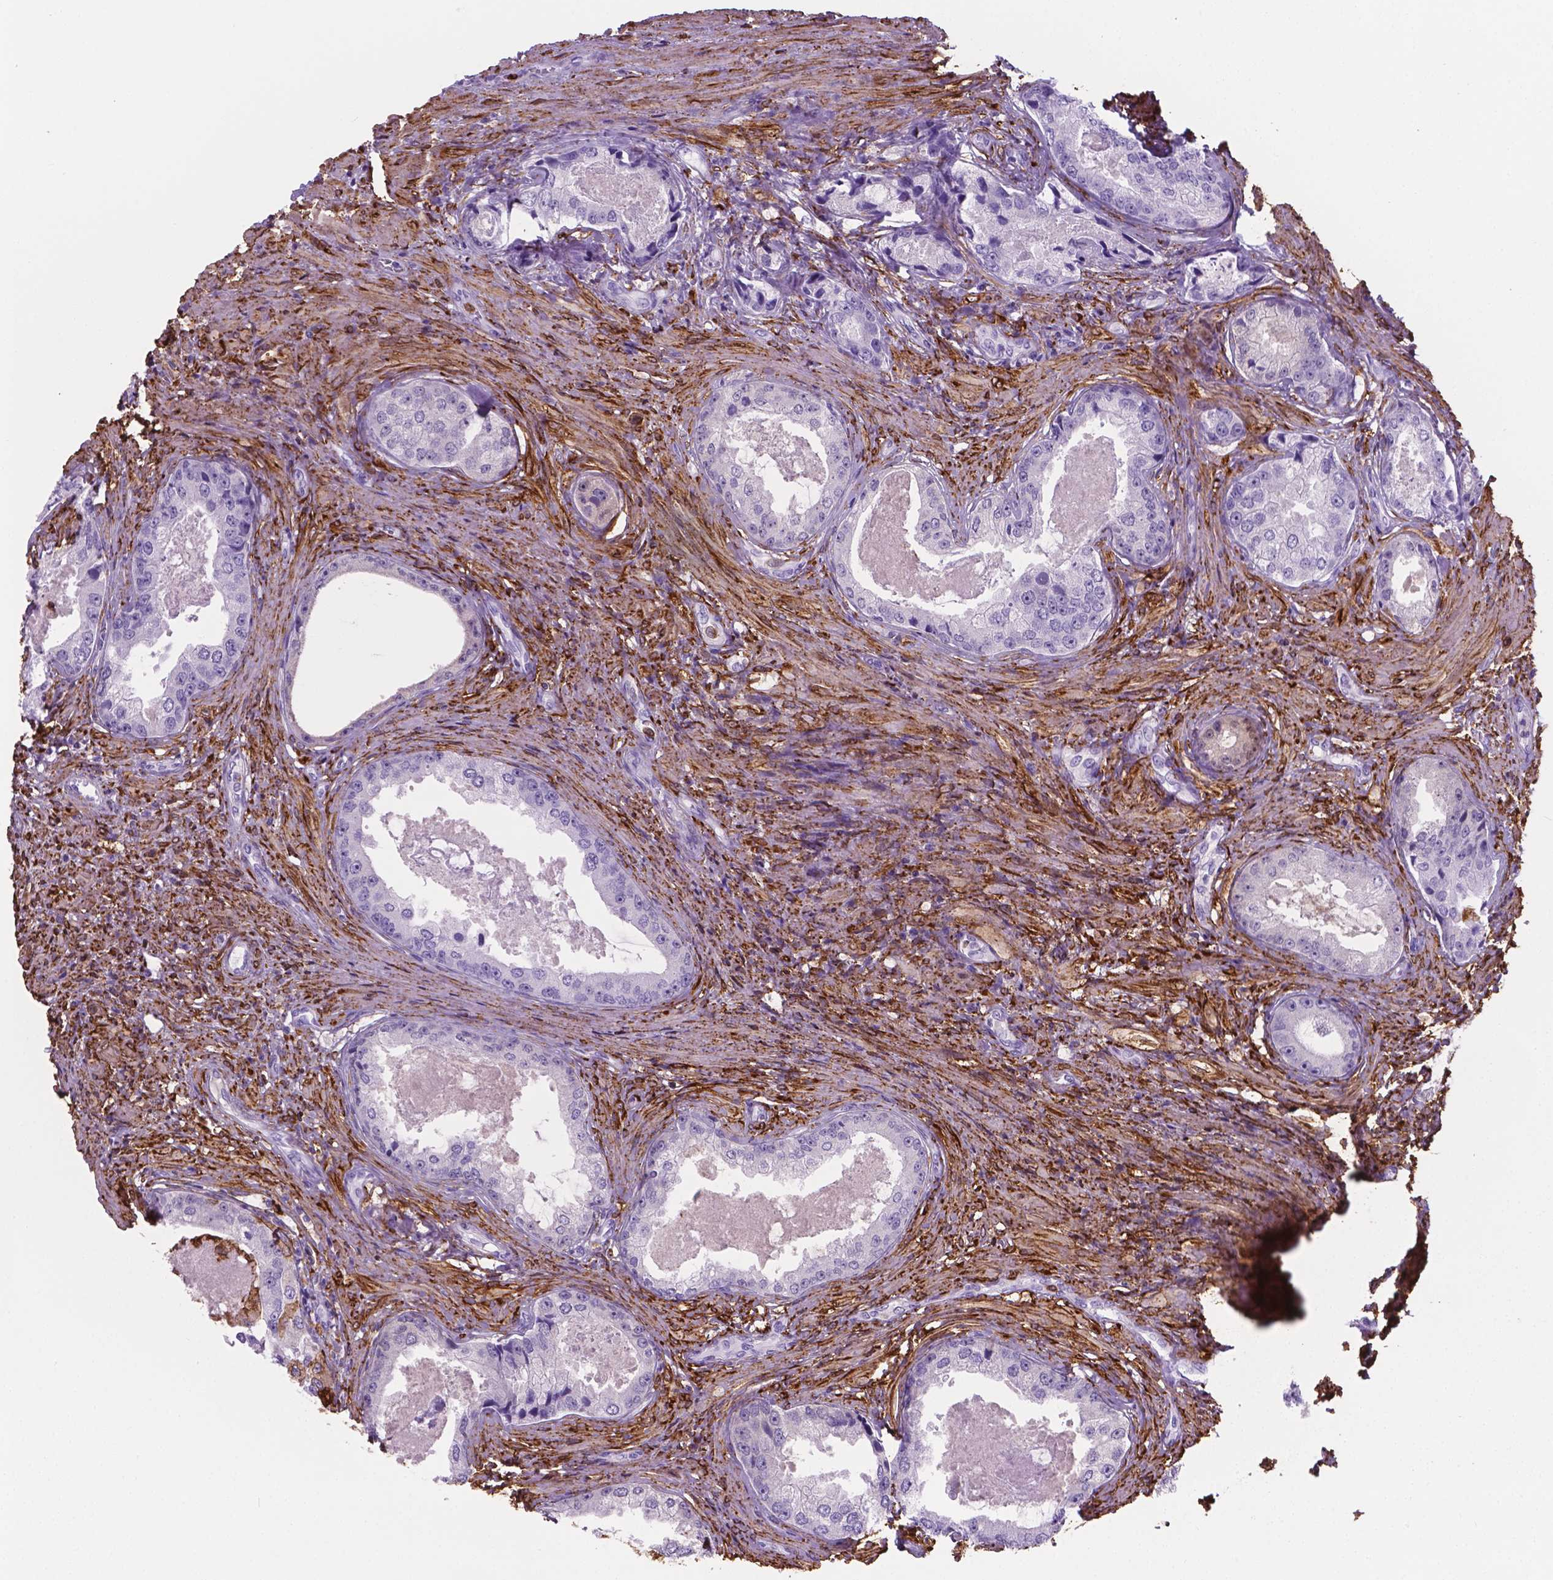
{"staining": {"intensity": "negative", "quantity": "none", "location": "none"}, "tissue": "prostate cancer", "cell_type": "Tumor cells", "image_type": "cancer", "snomed": [{"axis": "morphology", "description": "Adenocarcinoma, Low grade"}, {"axis": "topography", "description": "Prostate"}], "caption": "Tumor cells show no significant protein expression in prostate adenocarcinoma (low-grade). (Immunohistochemistry (ihc), brightfield microscopy, high magnification).", "gene": "MACF1", "patient": {"sex": "male", "age": 68}}